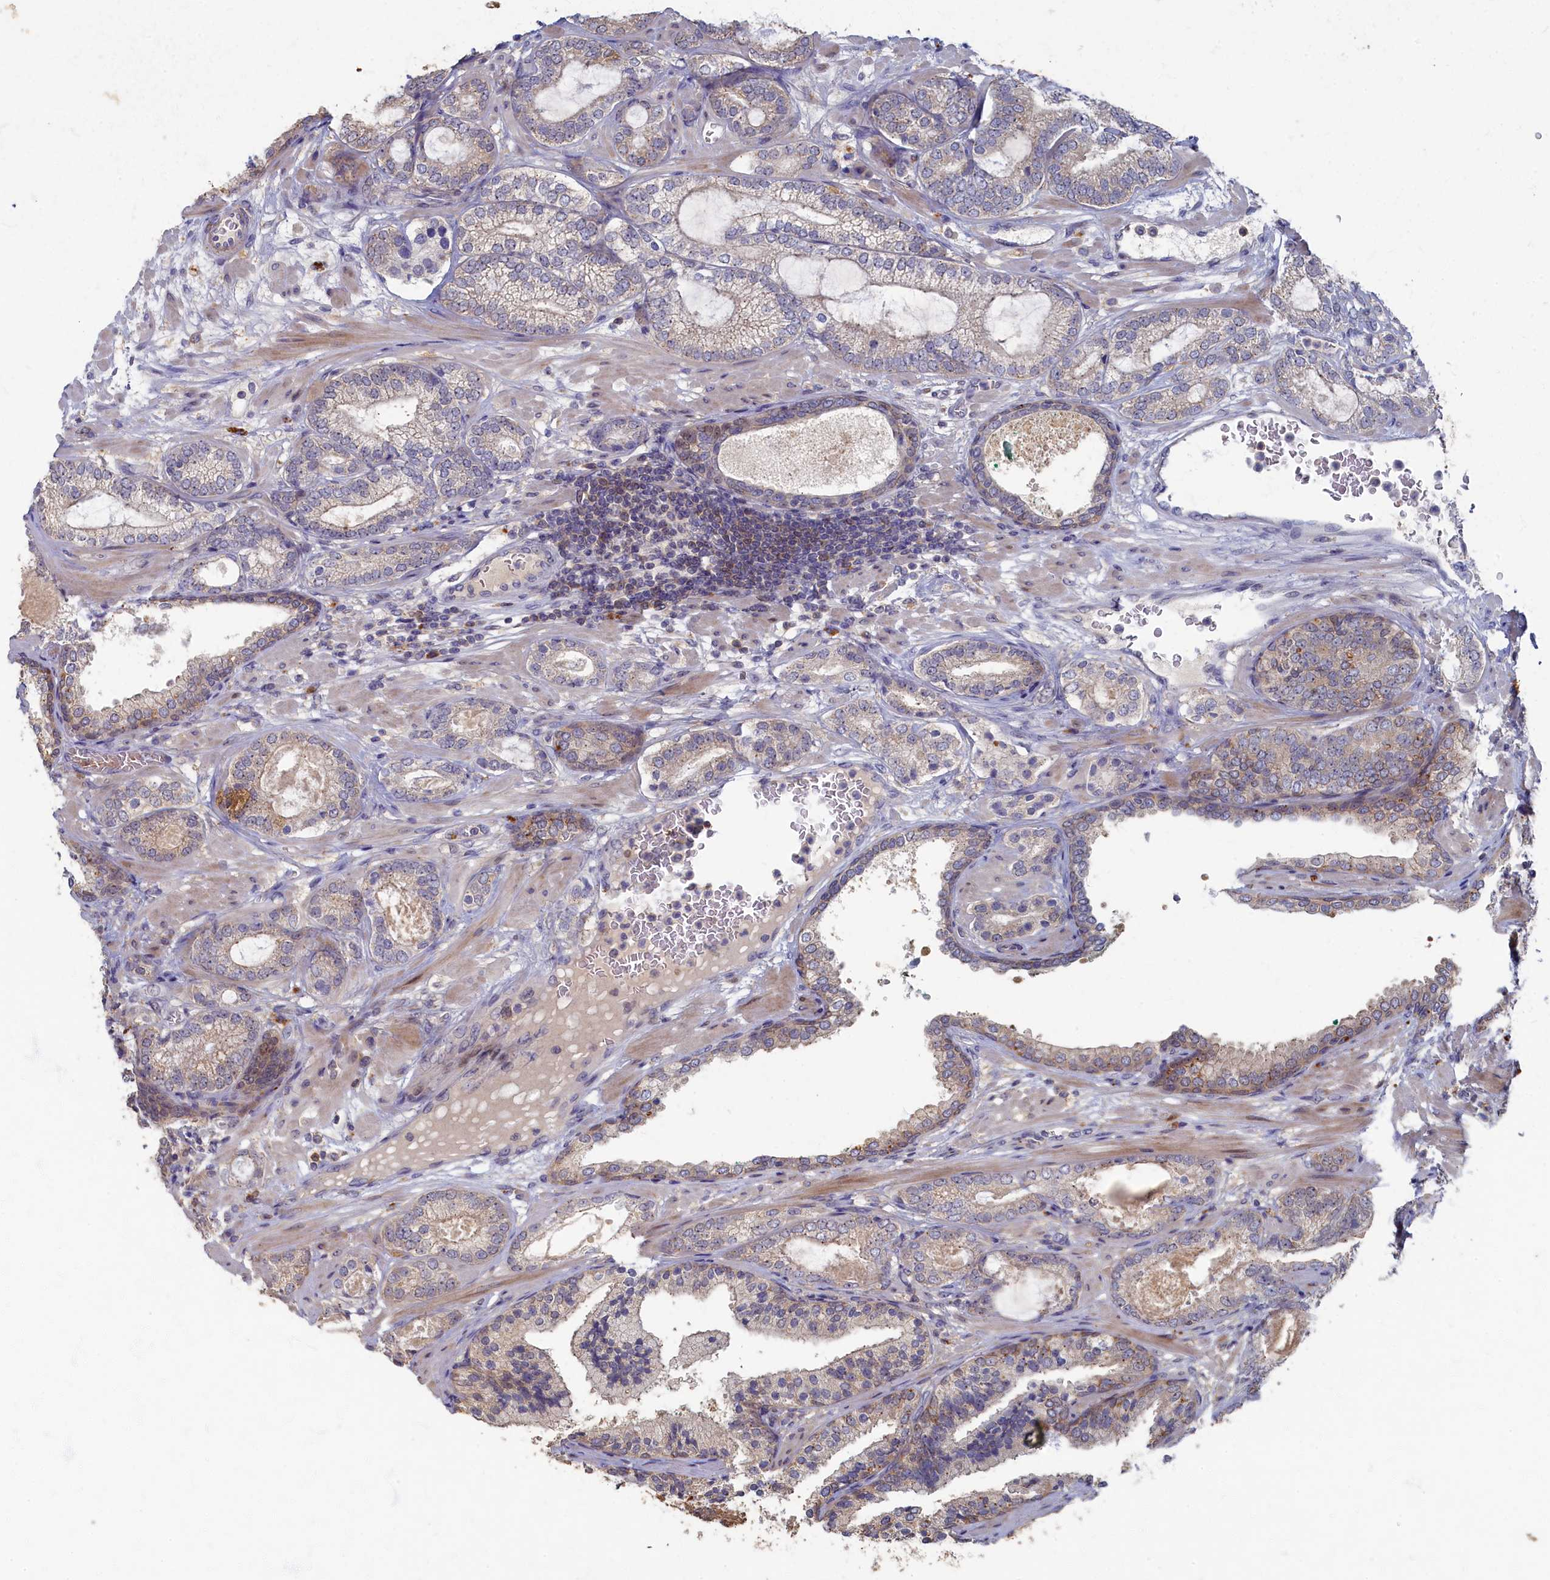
{"staining": {"intensity": "weak", "quantity": "<25%", "location": "cytoplasmic/membranous"}, "tissue": "prostate cancer", "cell_type": "Tumor cells", "image_type": "cancer", "snomed": [{"axis": "morphology", "description": "Adenocarcinoma, High grade"}, {"axis": "topography", "description": "Prostate"}], "caption": "Immunohistochemistry of prostate cancer (adenocarcinoma (high-grade)) exhibits no expression in tumor cells.", "gene": "HUNK", "patient": {"sex": "male", "age": 60}}